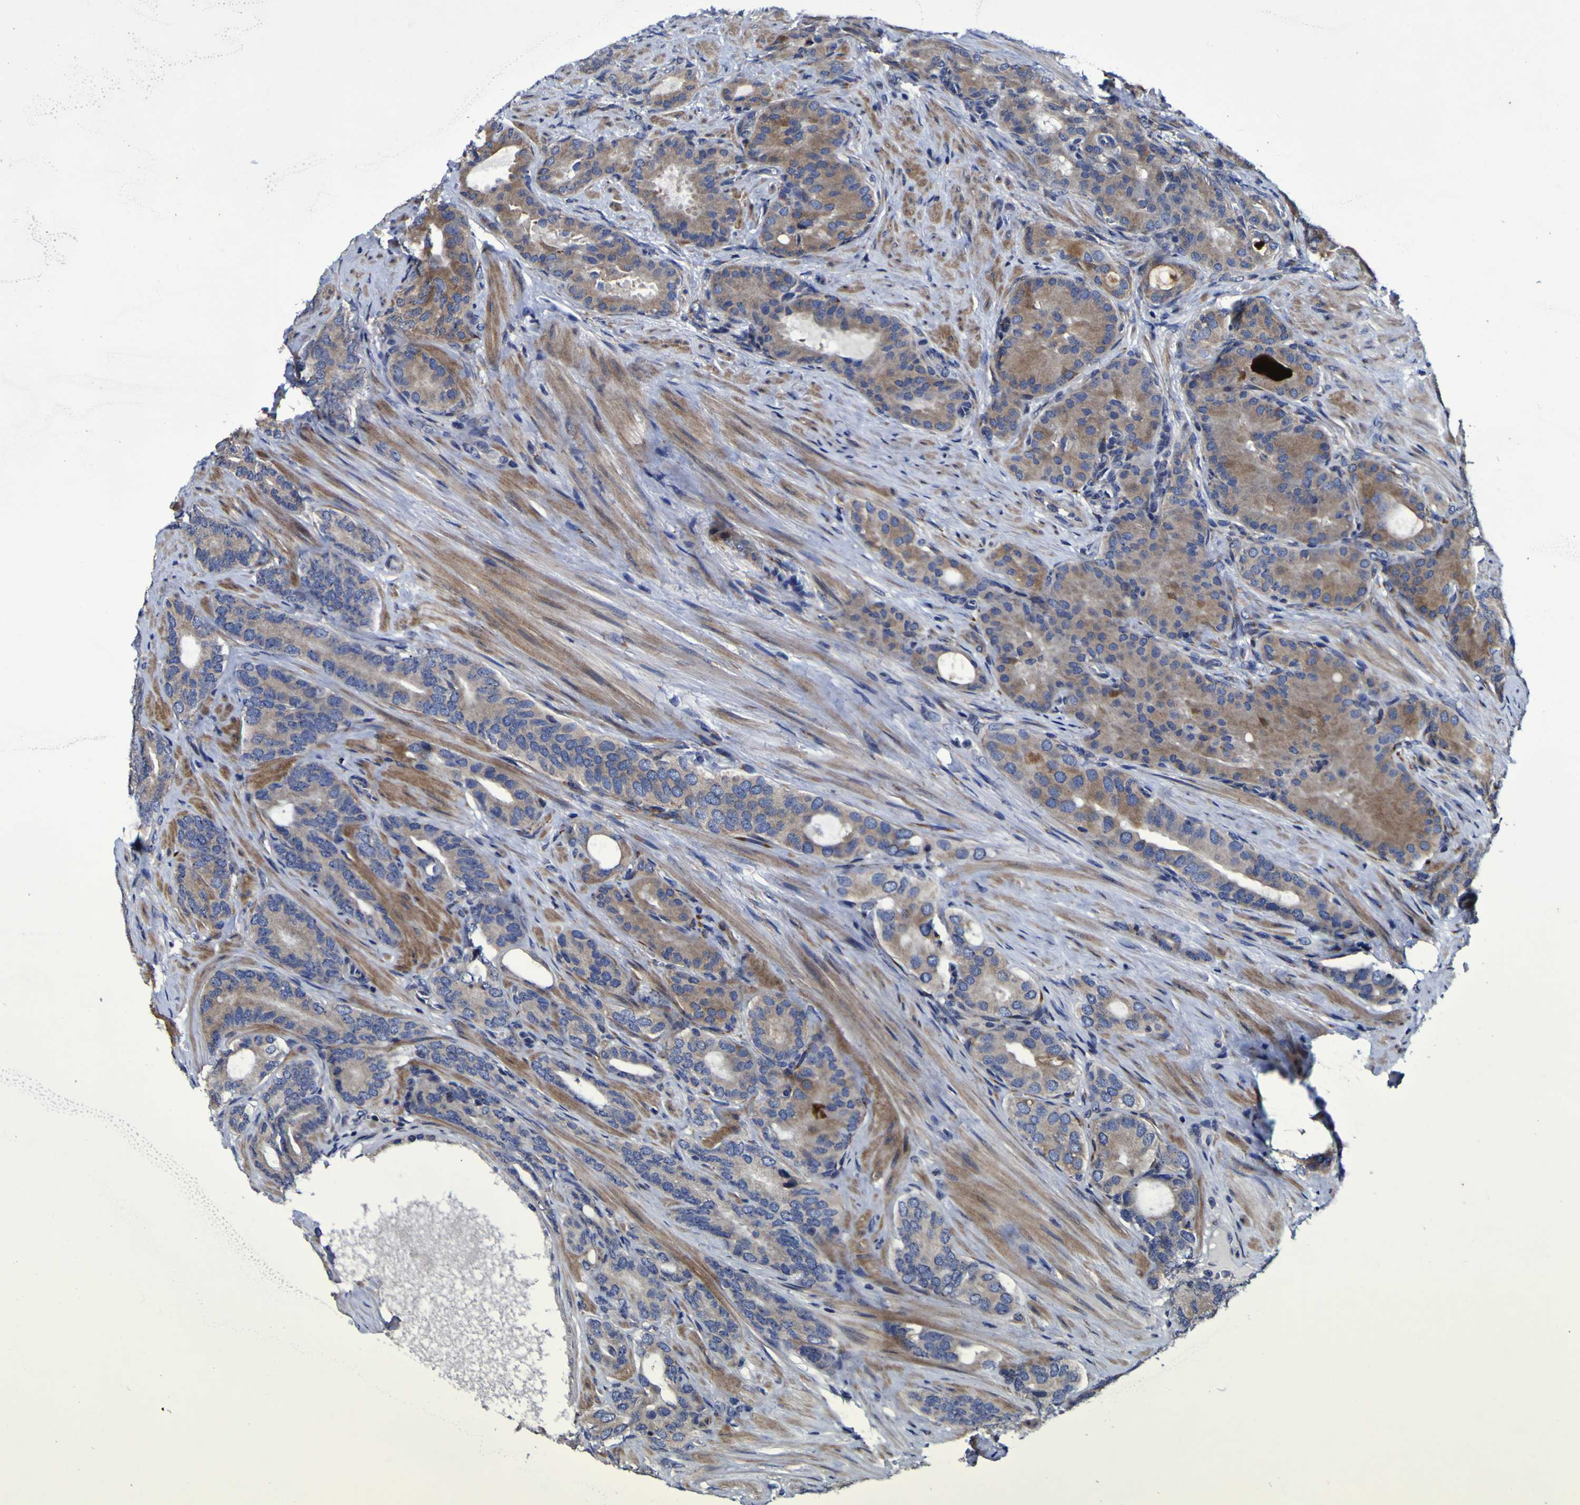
{"staining": {"intensity": "moderate", "quantity": ">75%", "location": "cytoplasmic/membranous"}, "tissue": "prostate cancer", "cell_type": "Tumor cells", "image_type": "cancer", "snomed": [{"axis": "morphology", "description": "Adenocarcinoma, Low grade"}, {"axis": "topography", "description": "Prostate"}], "caption": "A brown stain shows moderate cytoplasmic/membranous staining of a protein in prostate cancer tumor cells.", "gene": "P3H1", "patient": {"sex": "male", "age": 63}}